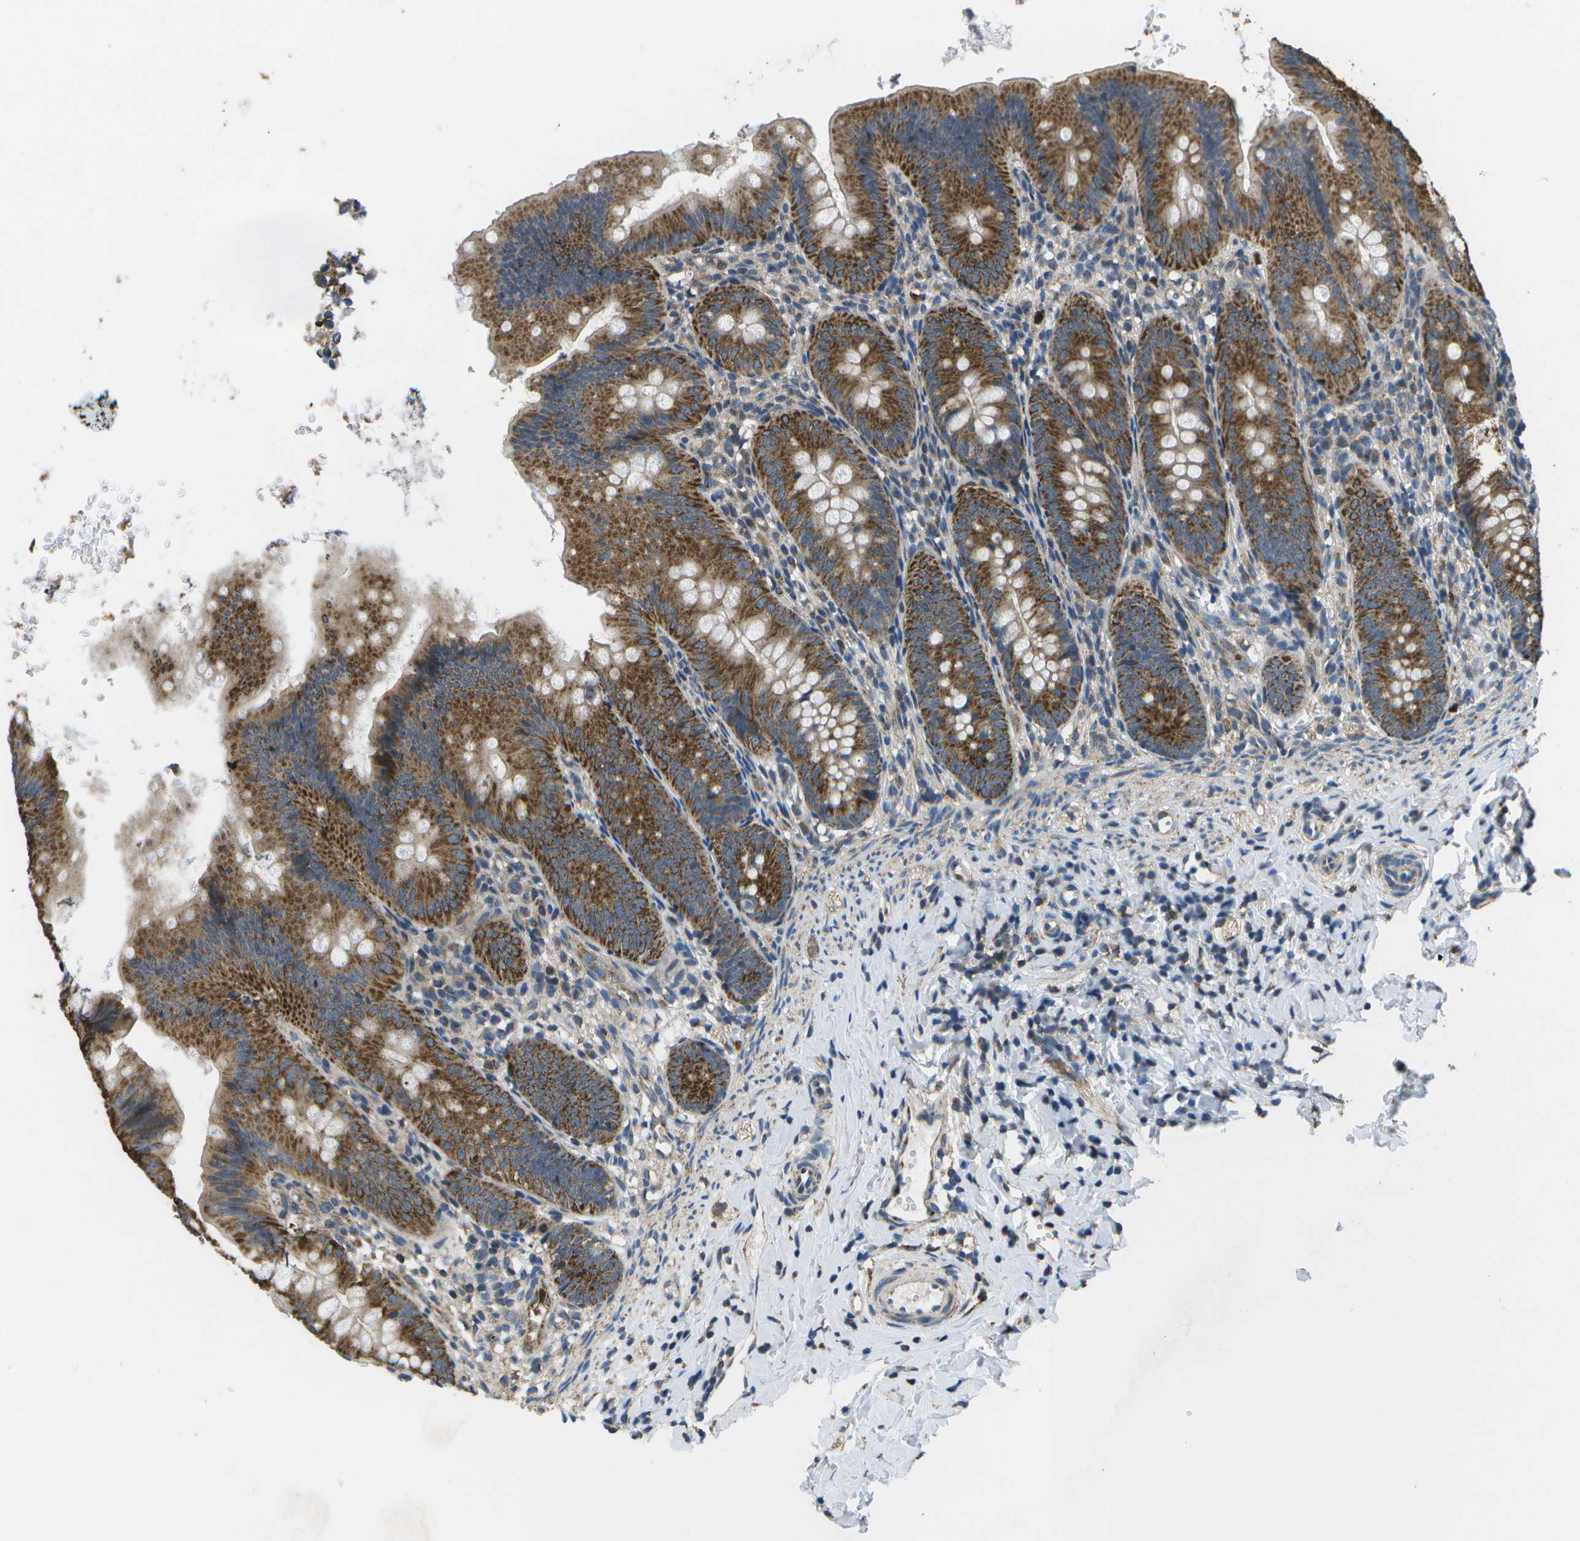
{"staining": {"intensity": "moderate", "quantity": ">75%", "location": "cytoplasmic/membranous"}, "tissue": "appendix", "cell_type": "Glandular cells", "image_type": "normal", "snomed": [{"axis": "morphology", "description": "Normal tissue, NOS"}, {"axis": "topography", "description": "Appendix"}], "caption": "Appendix stained for a protein (brown) shows moderate cytoplasmic/membranous positive expression in approximately >75% of glandular cells.", "gene": "GALNT15", "patient": {"sex": "male", "age": 1}}